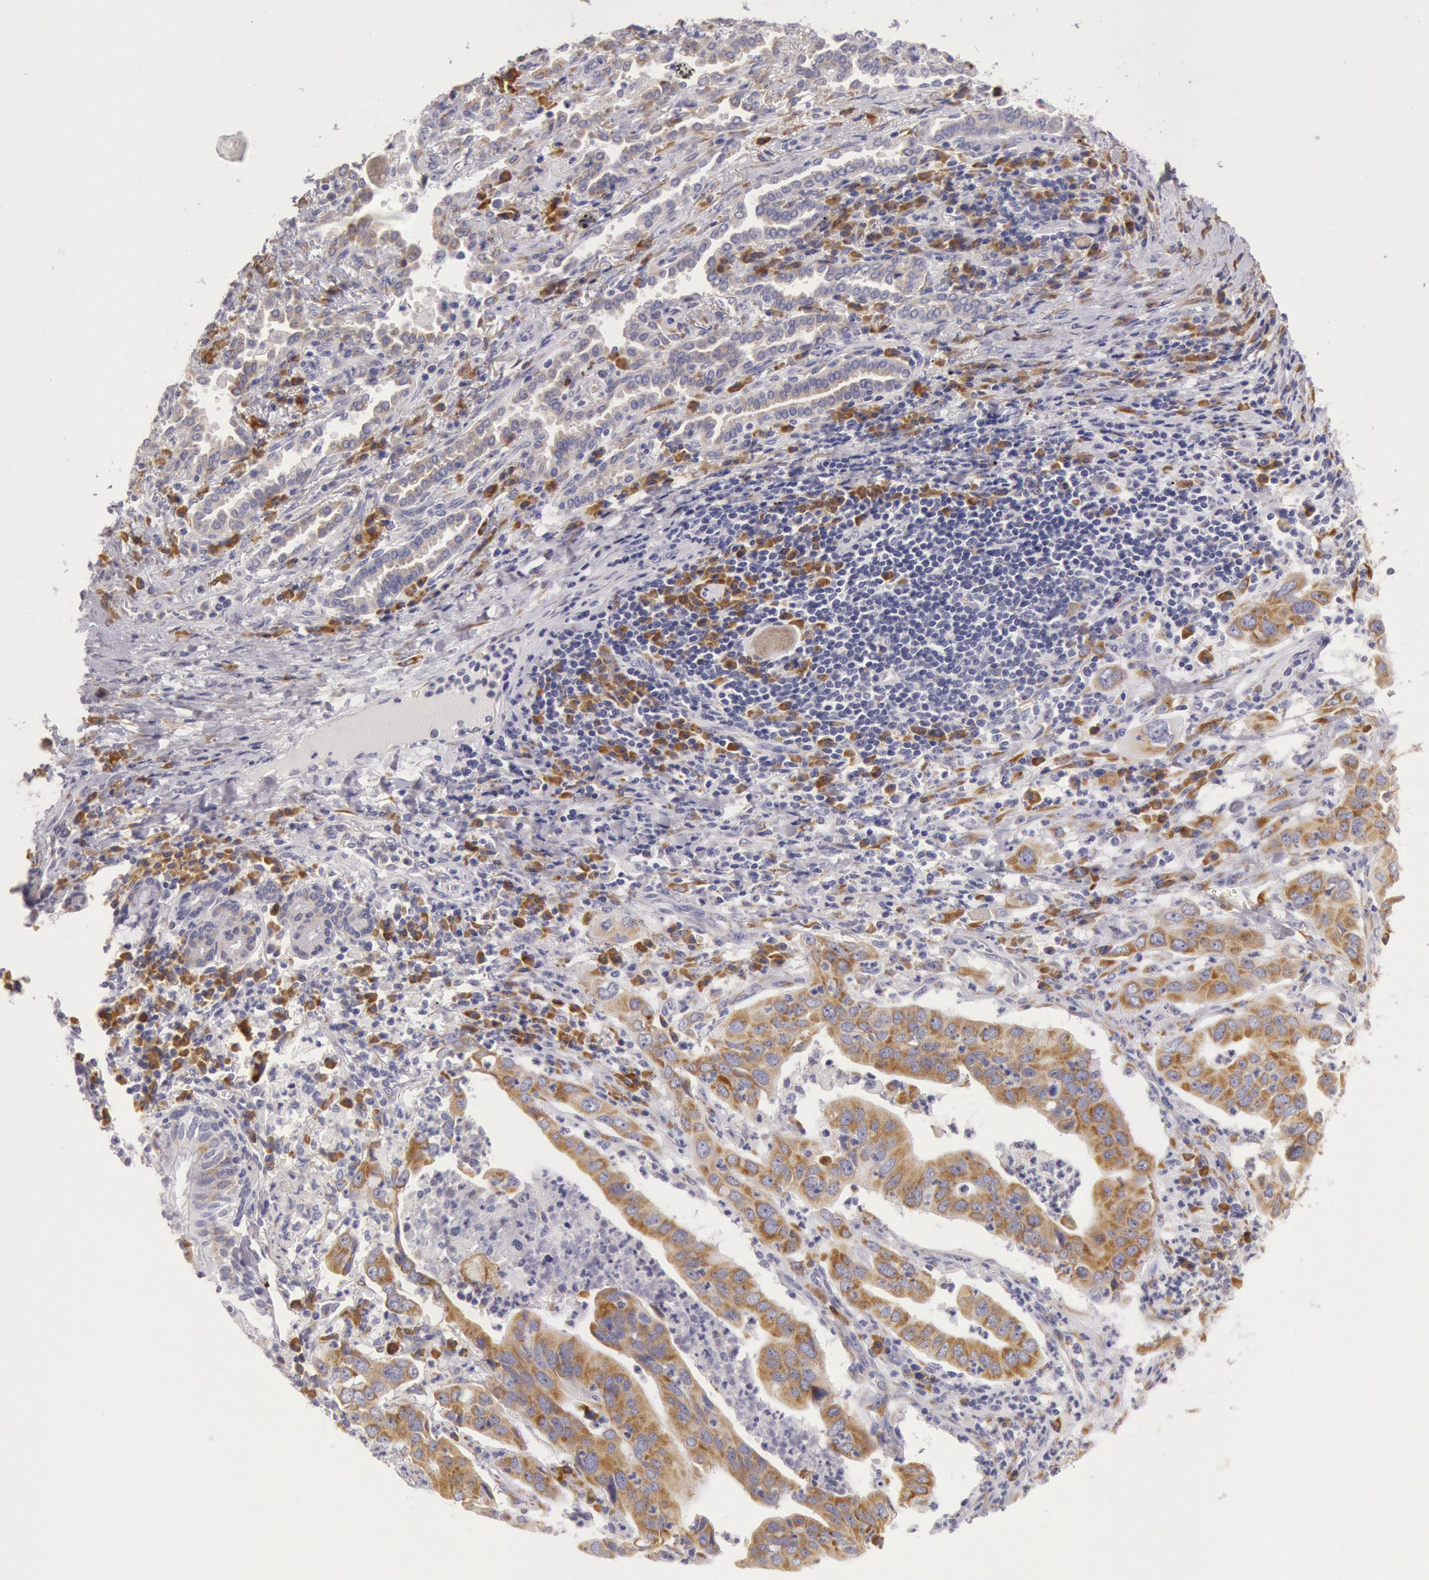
{"staining": {"intensity": "moderate", "quantity": "25%-75%", "location": "cytoplasmic/membranous"}, "tissue": "lung cancer", "cell_type": "Tumor cells", "image_type": "cancer", "snomed": [{"axis": "morphology", "description": "Adenocarcinoma, NOS"}, {"axis": "topography", "description": "Lung"}], "caption": "Lung adenocarcinoma stained with DAB immunohistochemistry demonstrates medium levels of moderate cytoplasmic/membranous expression in approximately 25%-75% of tumor cells. The protein of interest is stained brown, and the nuclei are stained in blue (DAB (3,3'-diaminobenzidine) IHC with brightfield microscopy, high magnification).", "gene": "CIDEB", "patient": {"sex": "male", "age": 48}}